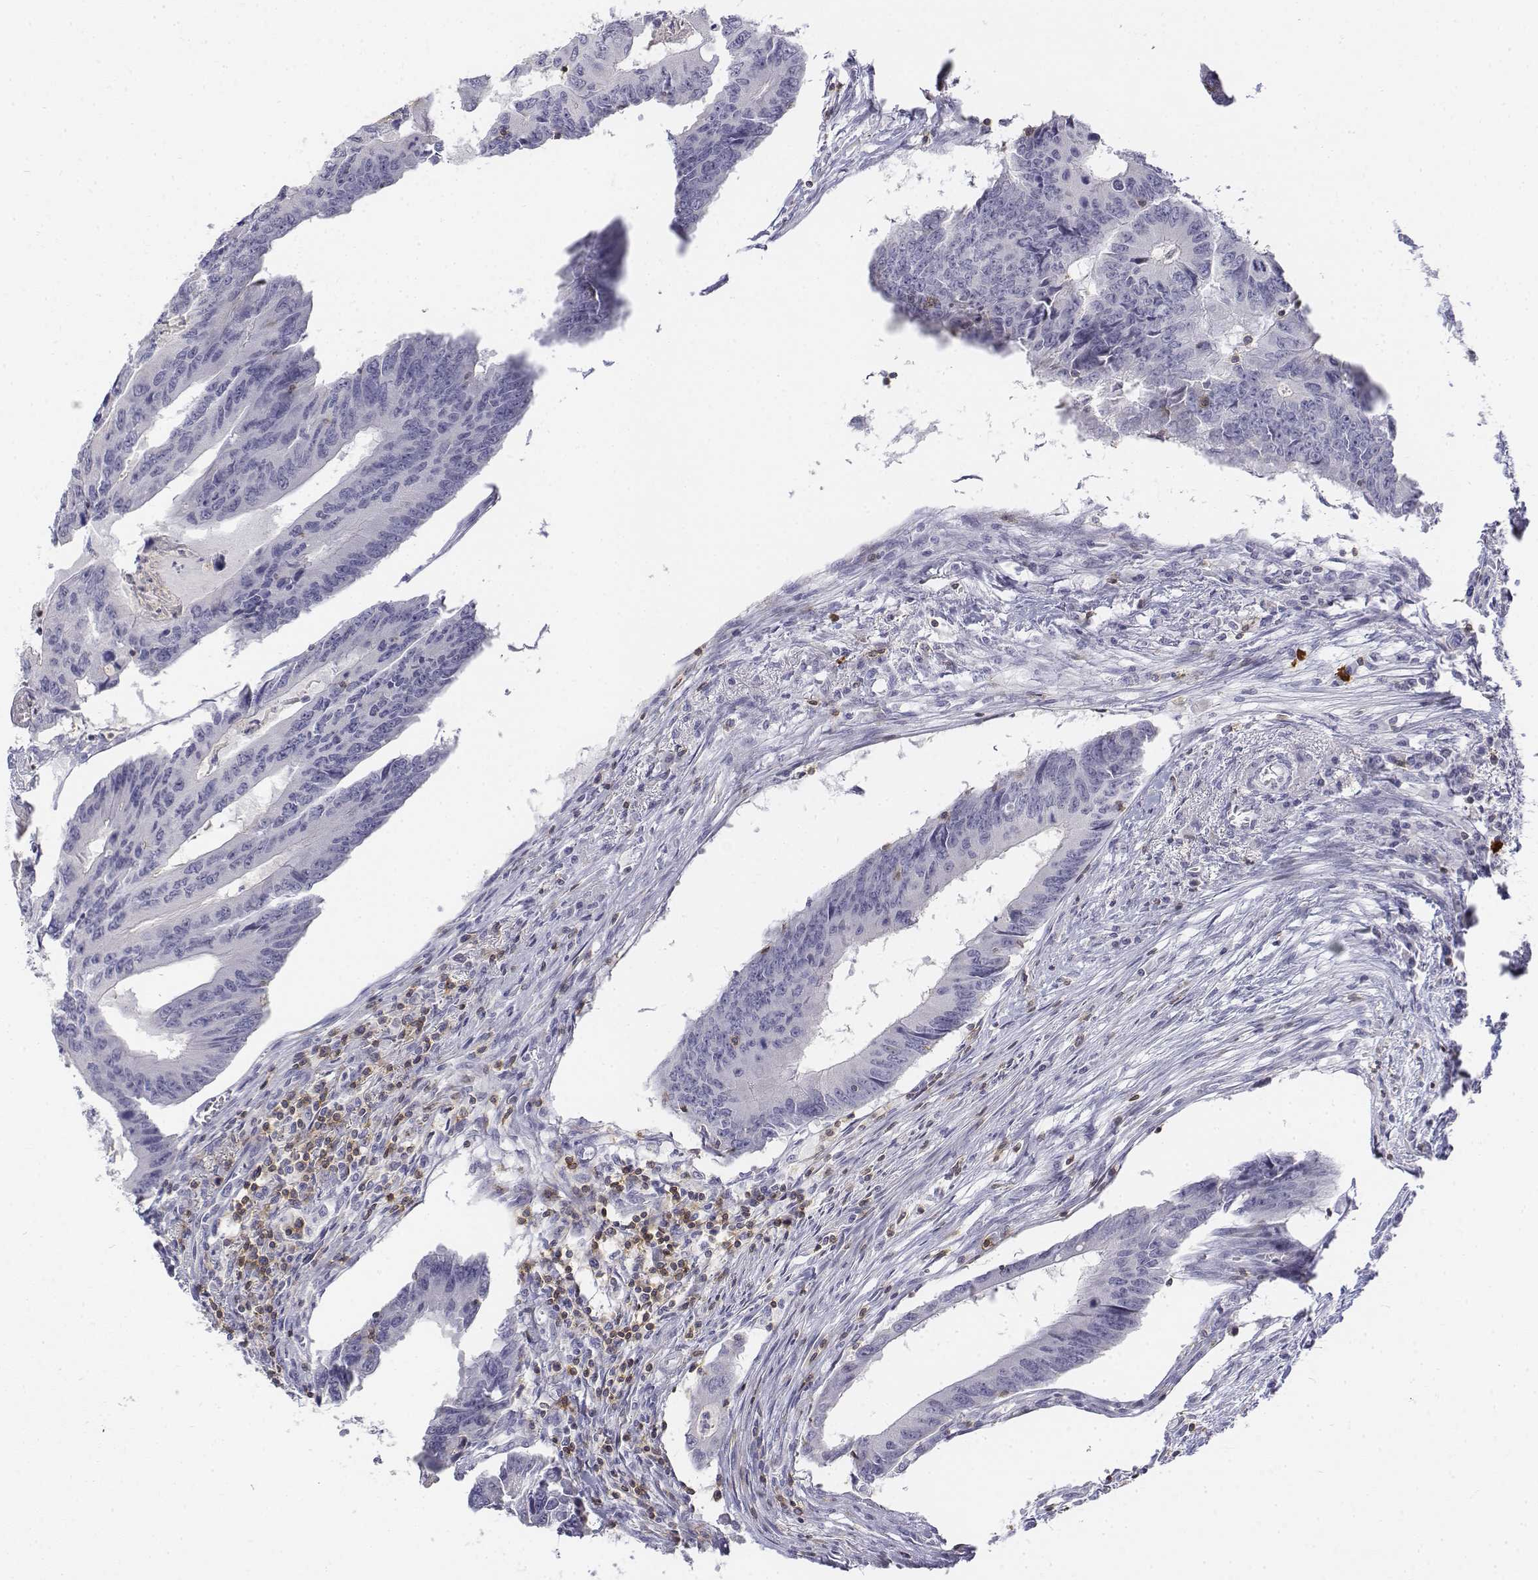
{"staining": {"intensity": "negative", "quantity": "none", "location": "none"}, "tissue": "colorectal cancer", "cell_type": "Tumor cells", "image_type": "cancer", "snomed": [{"axis": "morphology", "description": "Adenocarcinoma, NOS"}, {"axis": "topography", "description": "Colon"}], "caption": "Immunohistochemistry of human colorectal adenocarcinoma displays no expression in tumor cells.", "gene": "CD3E", "patient": {"sex": "male", "age": 53}}